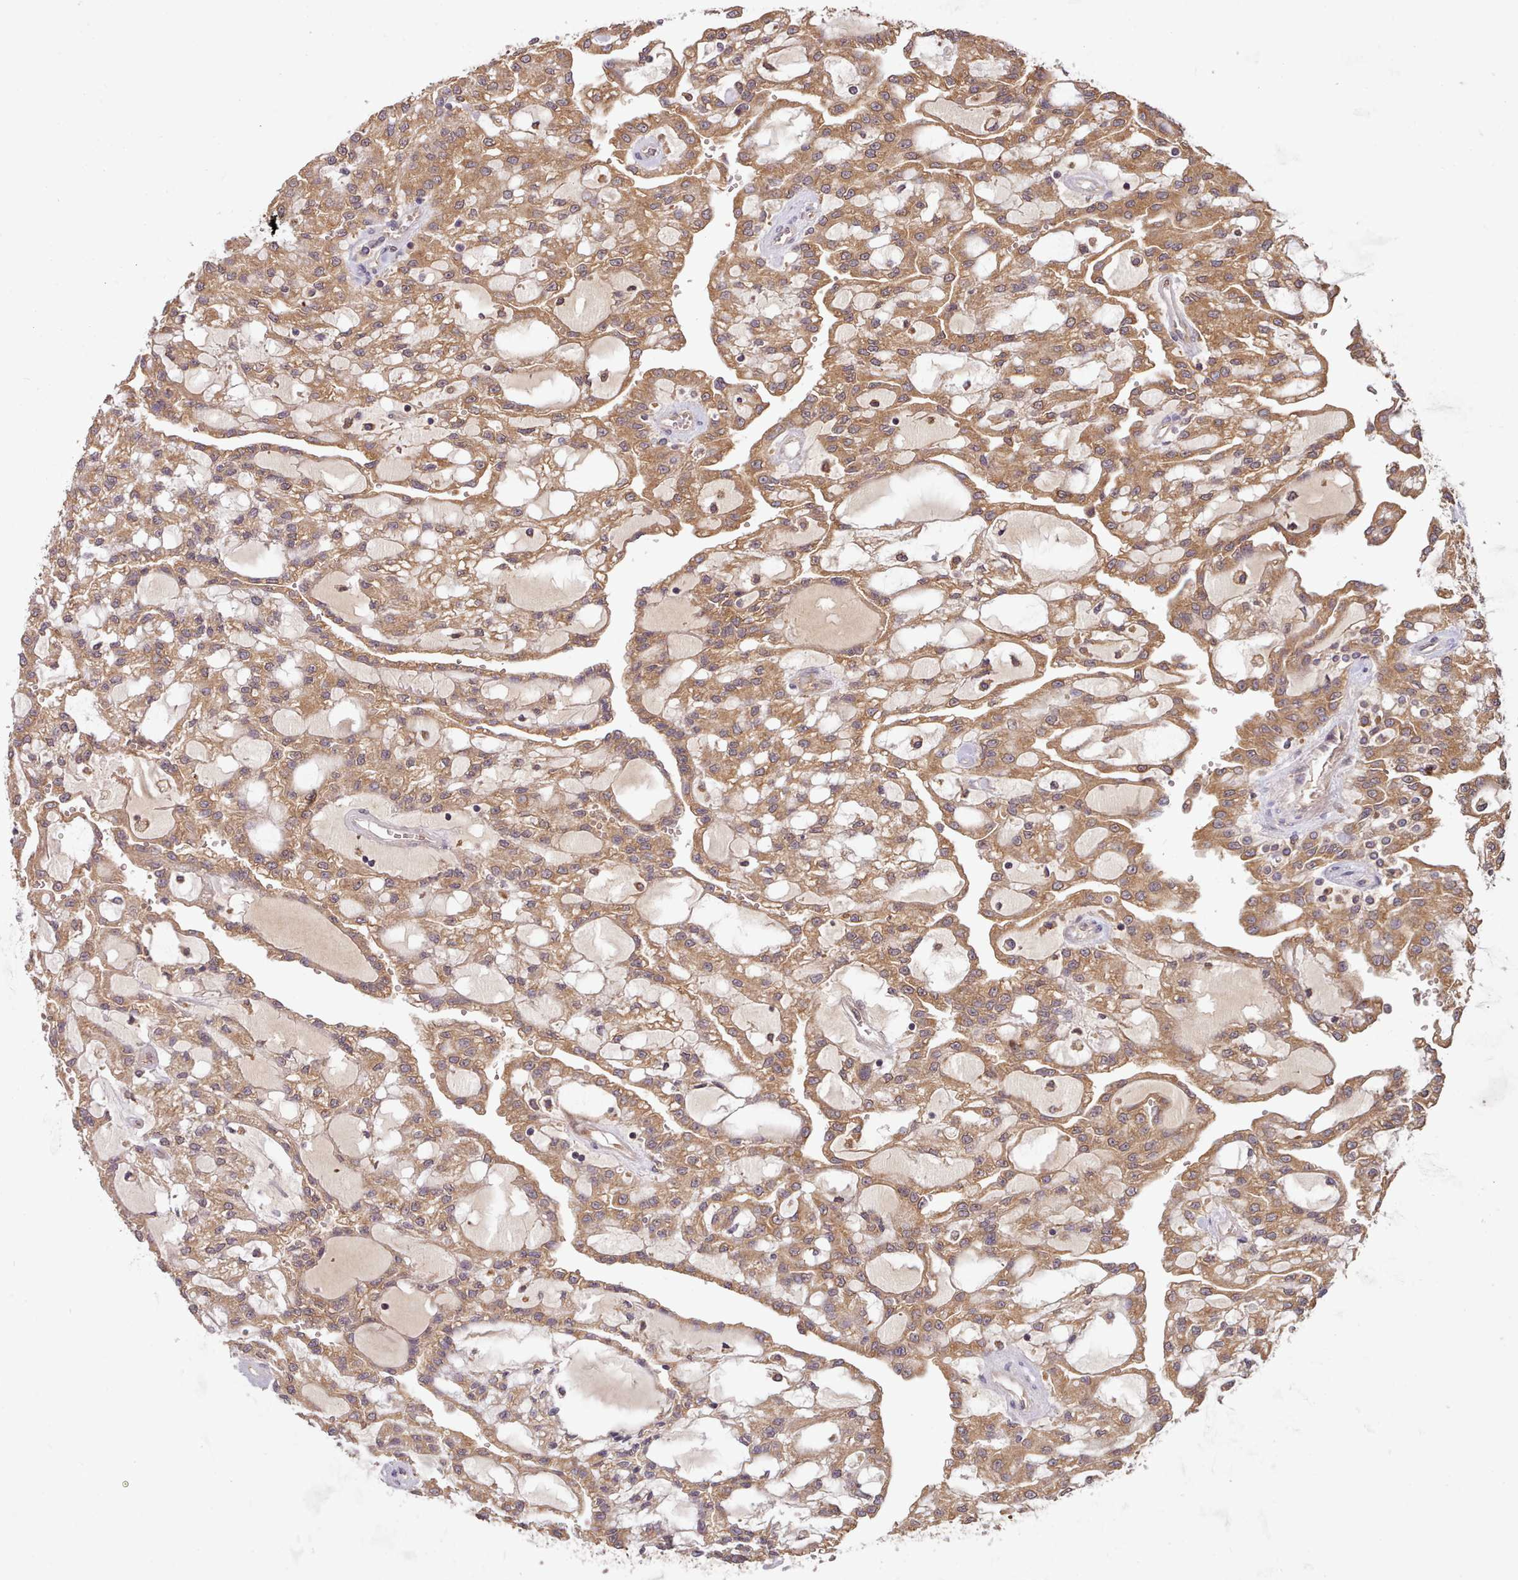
{"staining": {"intensity": "moderate", "quantity": ">75%", "location": "cytoplasmic/membranous"}, "tissue": "renal cancer", "cell_type": "Tumor cells", "image_type": "cancer", "snomed": [{"axis": "morphology", "description": "Adenocarcinoma, NOS"}, {"axis": "topography", "description": "Kidney"}], "caption": "A brown stain shows moderate cytoplasmic/membranous expression of a protein in human adenocarcinoma (renal) tumor cells. (brown staining indicates protein expression, while blue staining denotes nuclei).", "gene": "PIP4P1", "patient": {"sex": "male", "age": 63}}